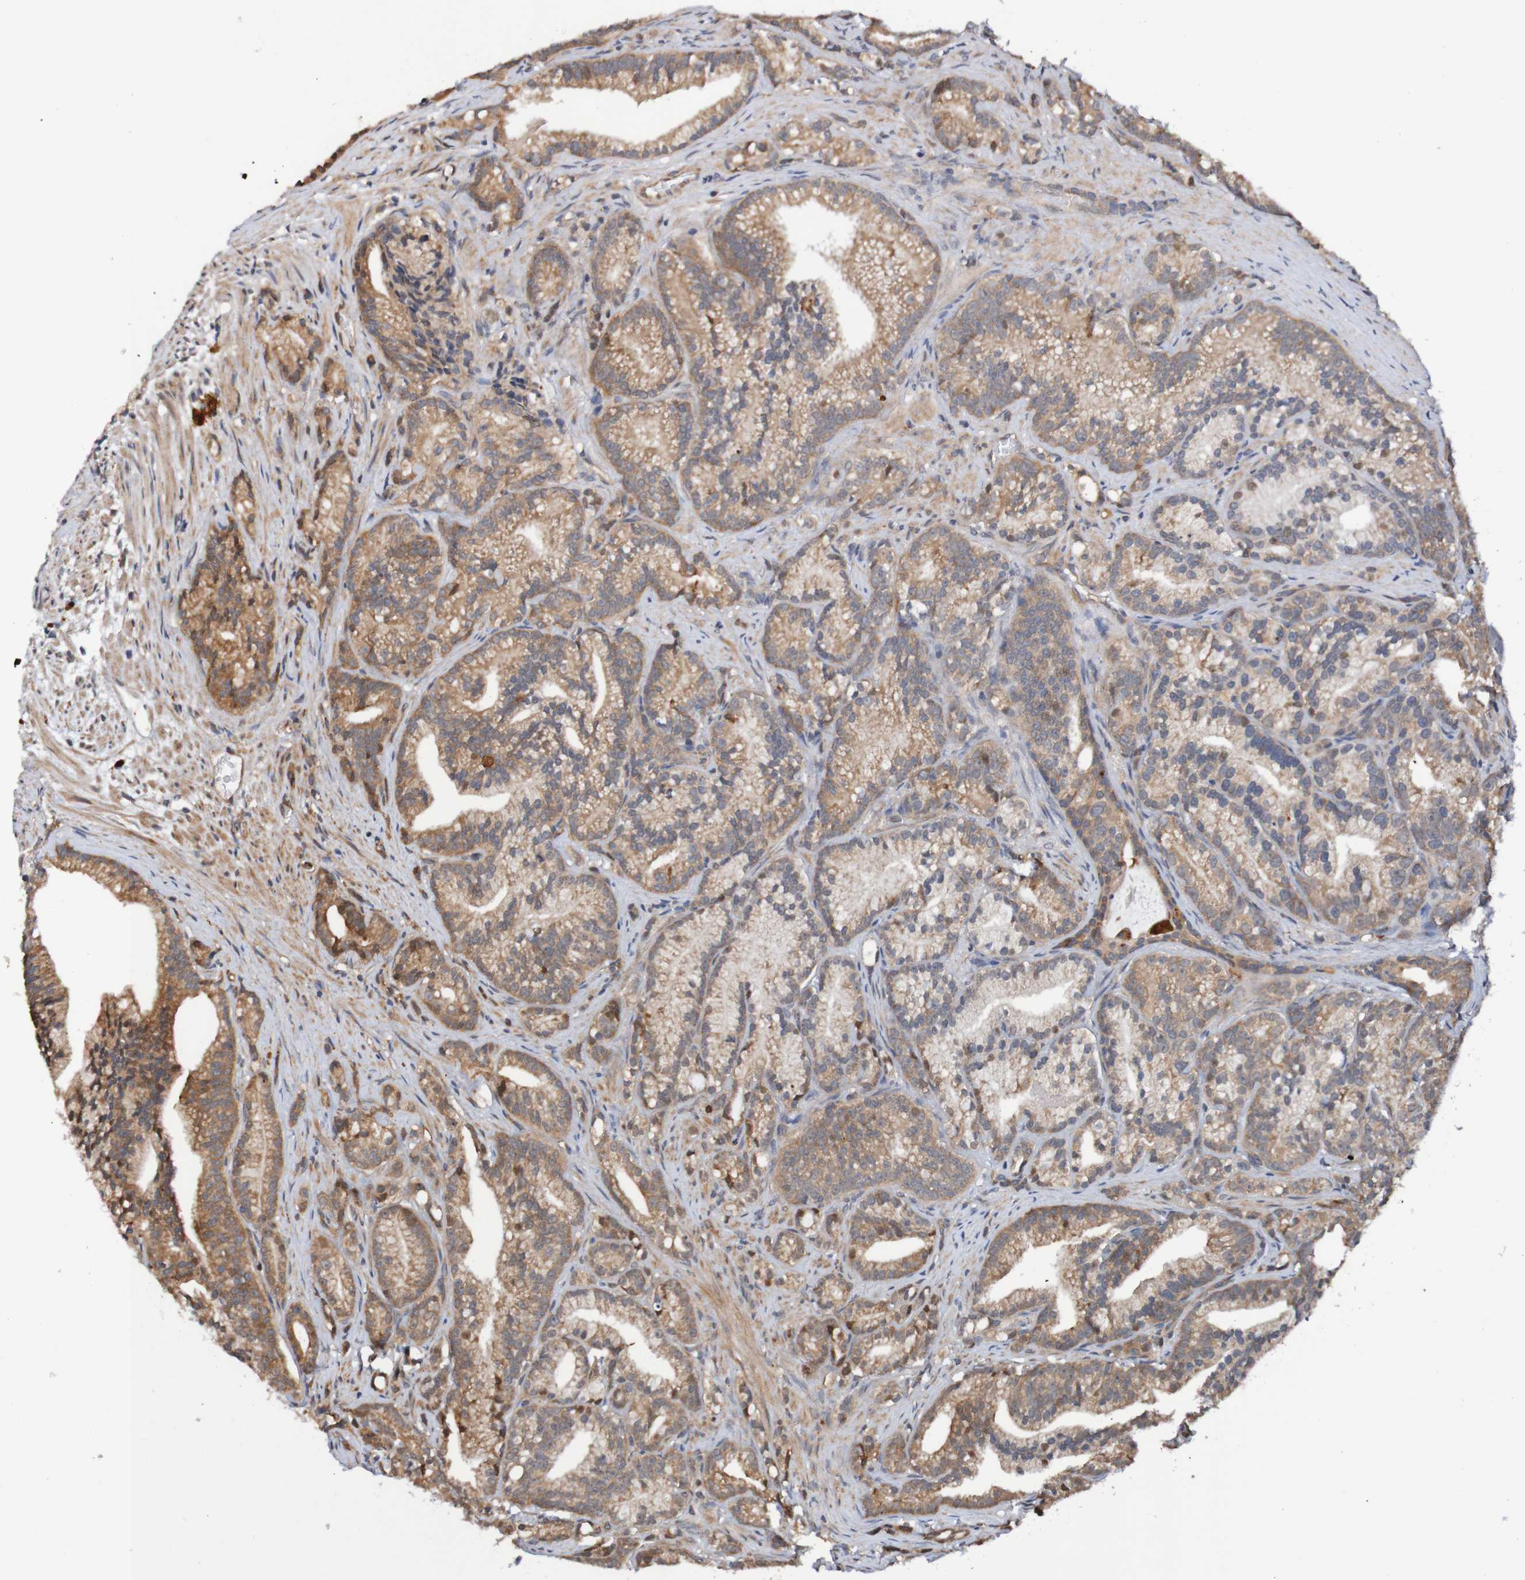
{"staining": {"intensity": "weak", "quantity": ">75%", "location": "cytoplasmic/membranous"}, "tissue": "prostate cancer", "cell_type": "Tumor cells", "image_type": "cancer", "snomed": [{"axis": "morphology", "description": "Adenocarcinoma, Low grade"}, {"axis": "topography", "description": "Prostate"}], "caption": "IHC micrograph of neoplastic tissue: human adenocarcinoma (low-grade) (prostate) stained using IHC displays low levels of weak protein expression localized specifically in the cytoplasmic/membranous of tumor cells, appearing as a cytoplasmic/membranous brown color.", "gene": "AXIN1", "patient": {"sex": "male", "age": 89}}